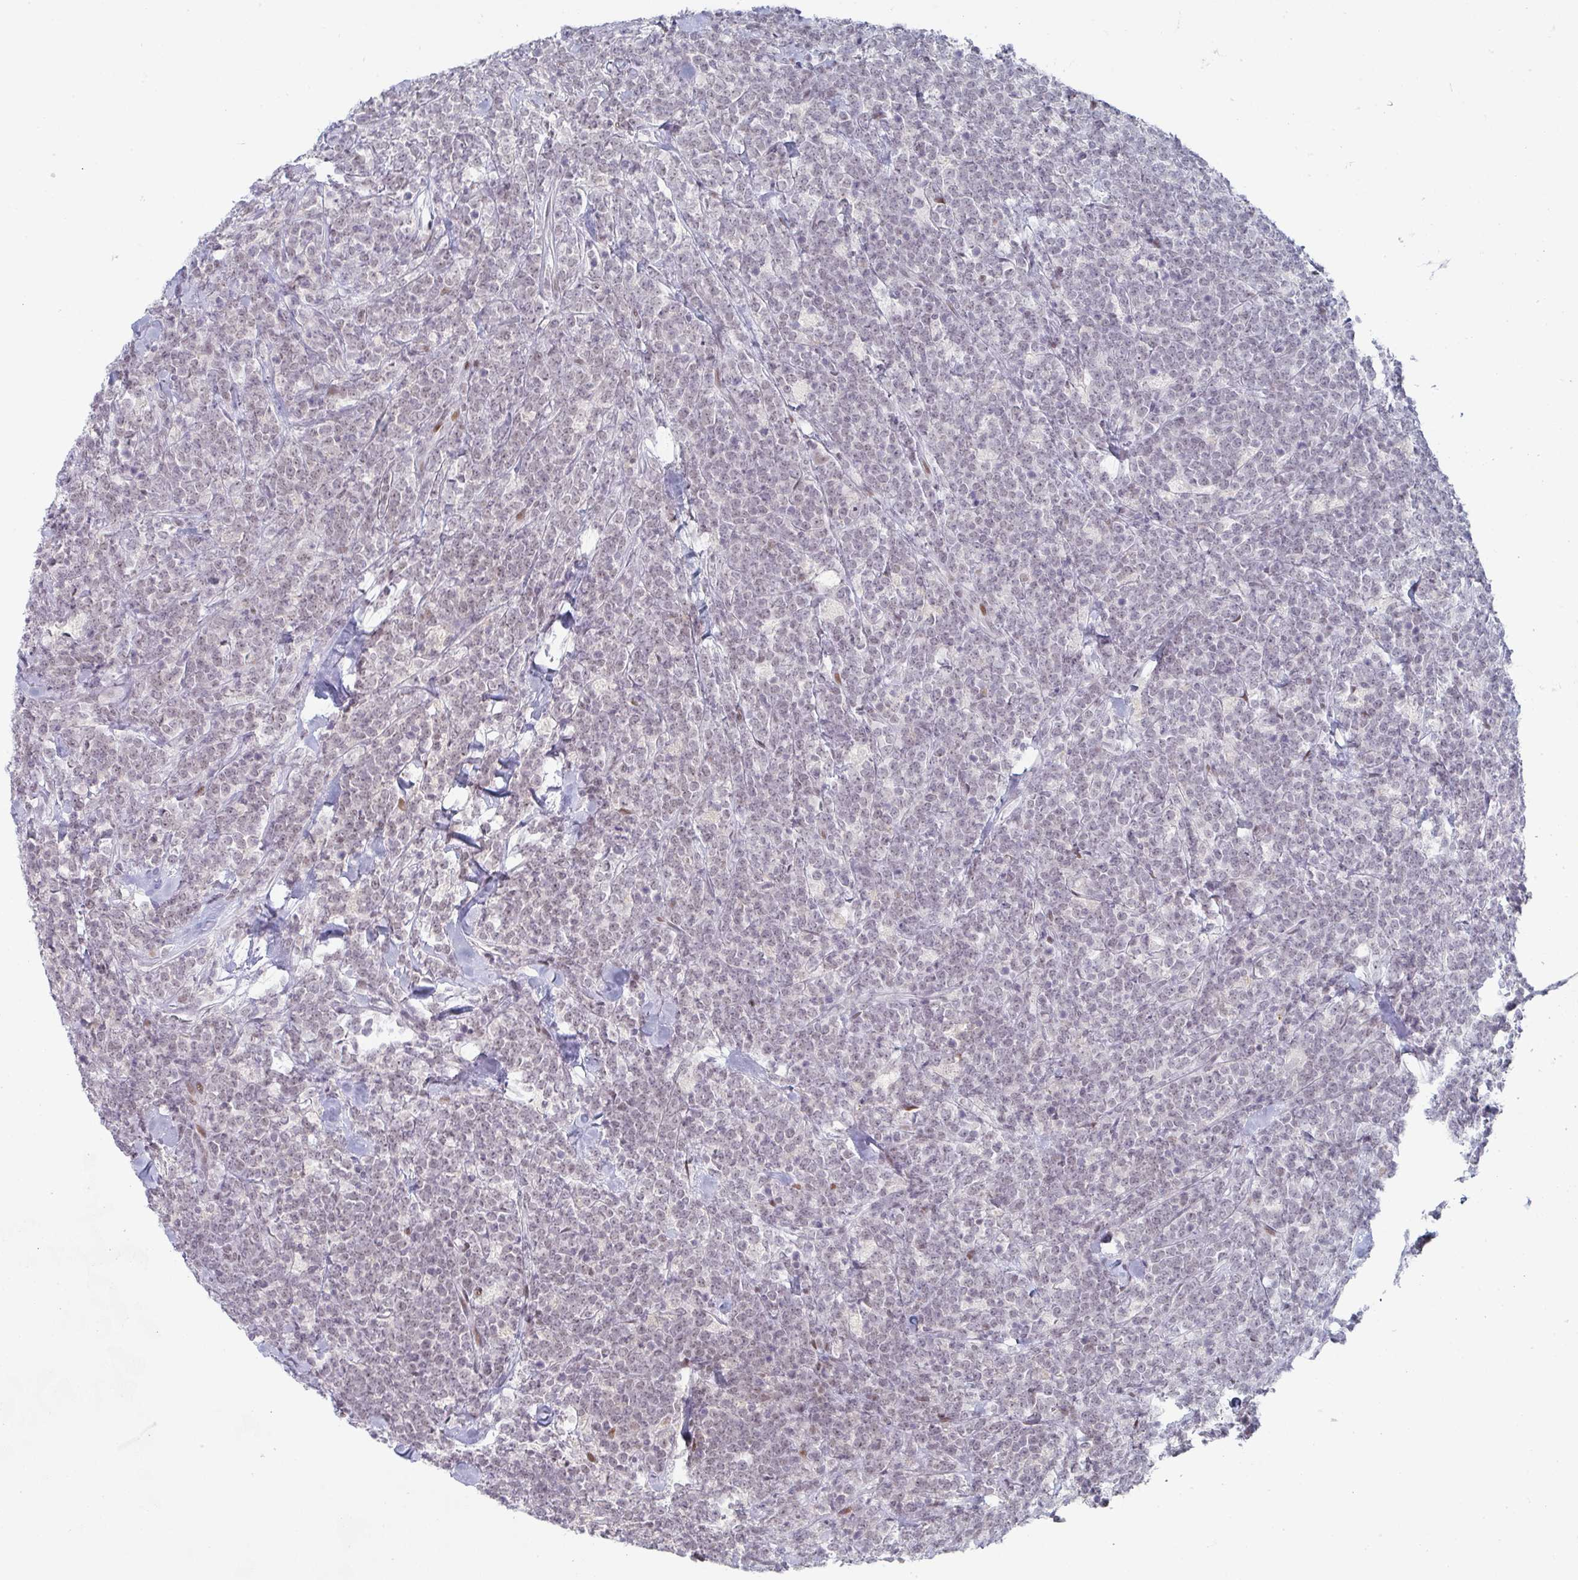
{"staining": {"intensity": "negative", "quantity": "none", "location": "none"}, "tissue": "lymphoma", "cell_type": "Tumor cells", "image_type": "cancer", "snomed": [{"axis": "morphology", "description": "Malignant lymphoma, non-Hodgkin's type, High grade"}, {"axis": "topography", "description": "Small intestine"}, {"axis": "topography", "description": "Colon"}], "caption": "Immunohistochemistry (IHC) photomicrograph of neoplastic tissue: high-grade malignant lymphoma, non-Hodgkin's type stained with DAB (3,3'-diaminobenzidine) displays no significant protein positivity in tumor cells.", "gene": "LIN54", "patient": {"sex": "male", "age": 8}}